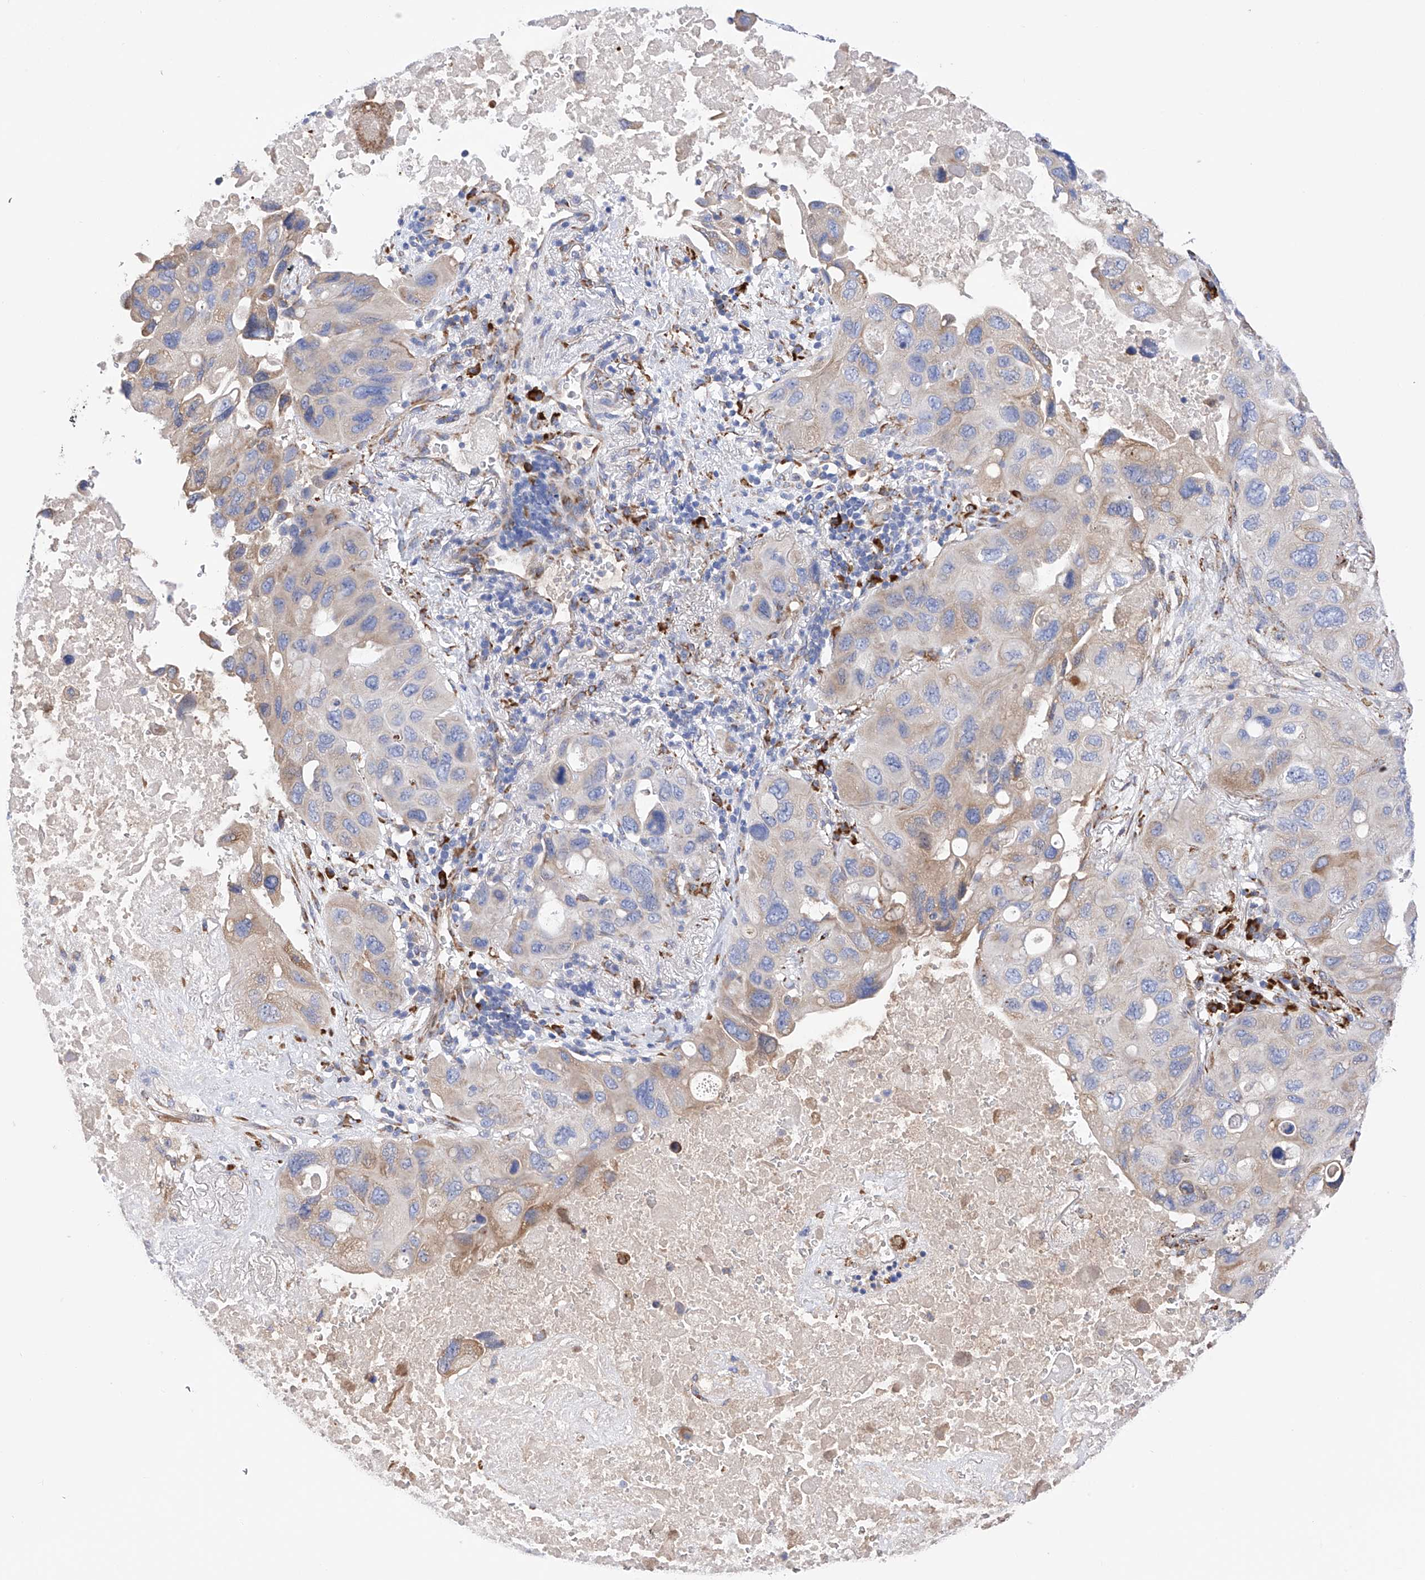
{"staining": {"intensity": "weak", "quantity": "<25%", "location": "cytoplasmic/membranous"}, "tissue": "lung cancer", "cell_type": "Tumor cells", "image_type": "cancer", "snomed": [{"axis": "morphology", "description": "Squamous cell carcinoma, NOS"}, {"axis": "topography", "description": "Lung"}], "caption": "Tumor cells show no significant staining in squamous cell carcinoma (lung).", "gene": "PDIA5", "patient": {"sex": "female", "age": 73}}